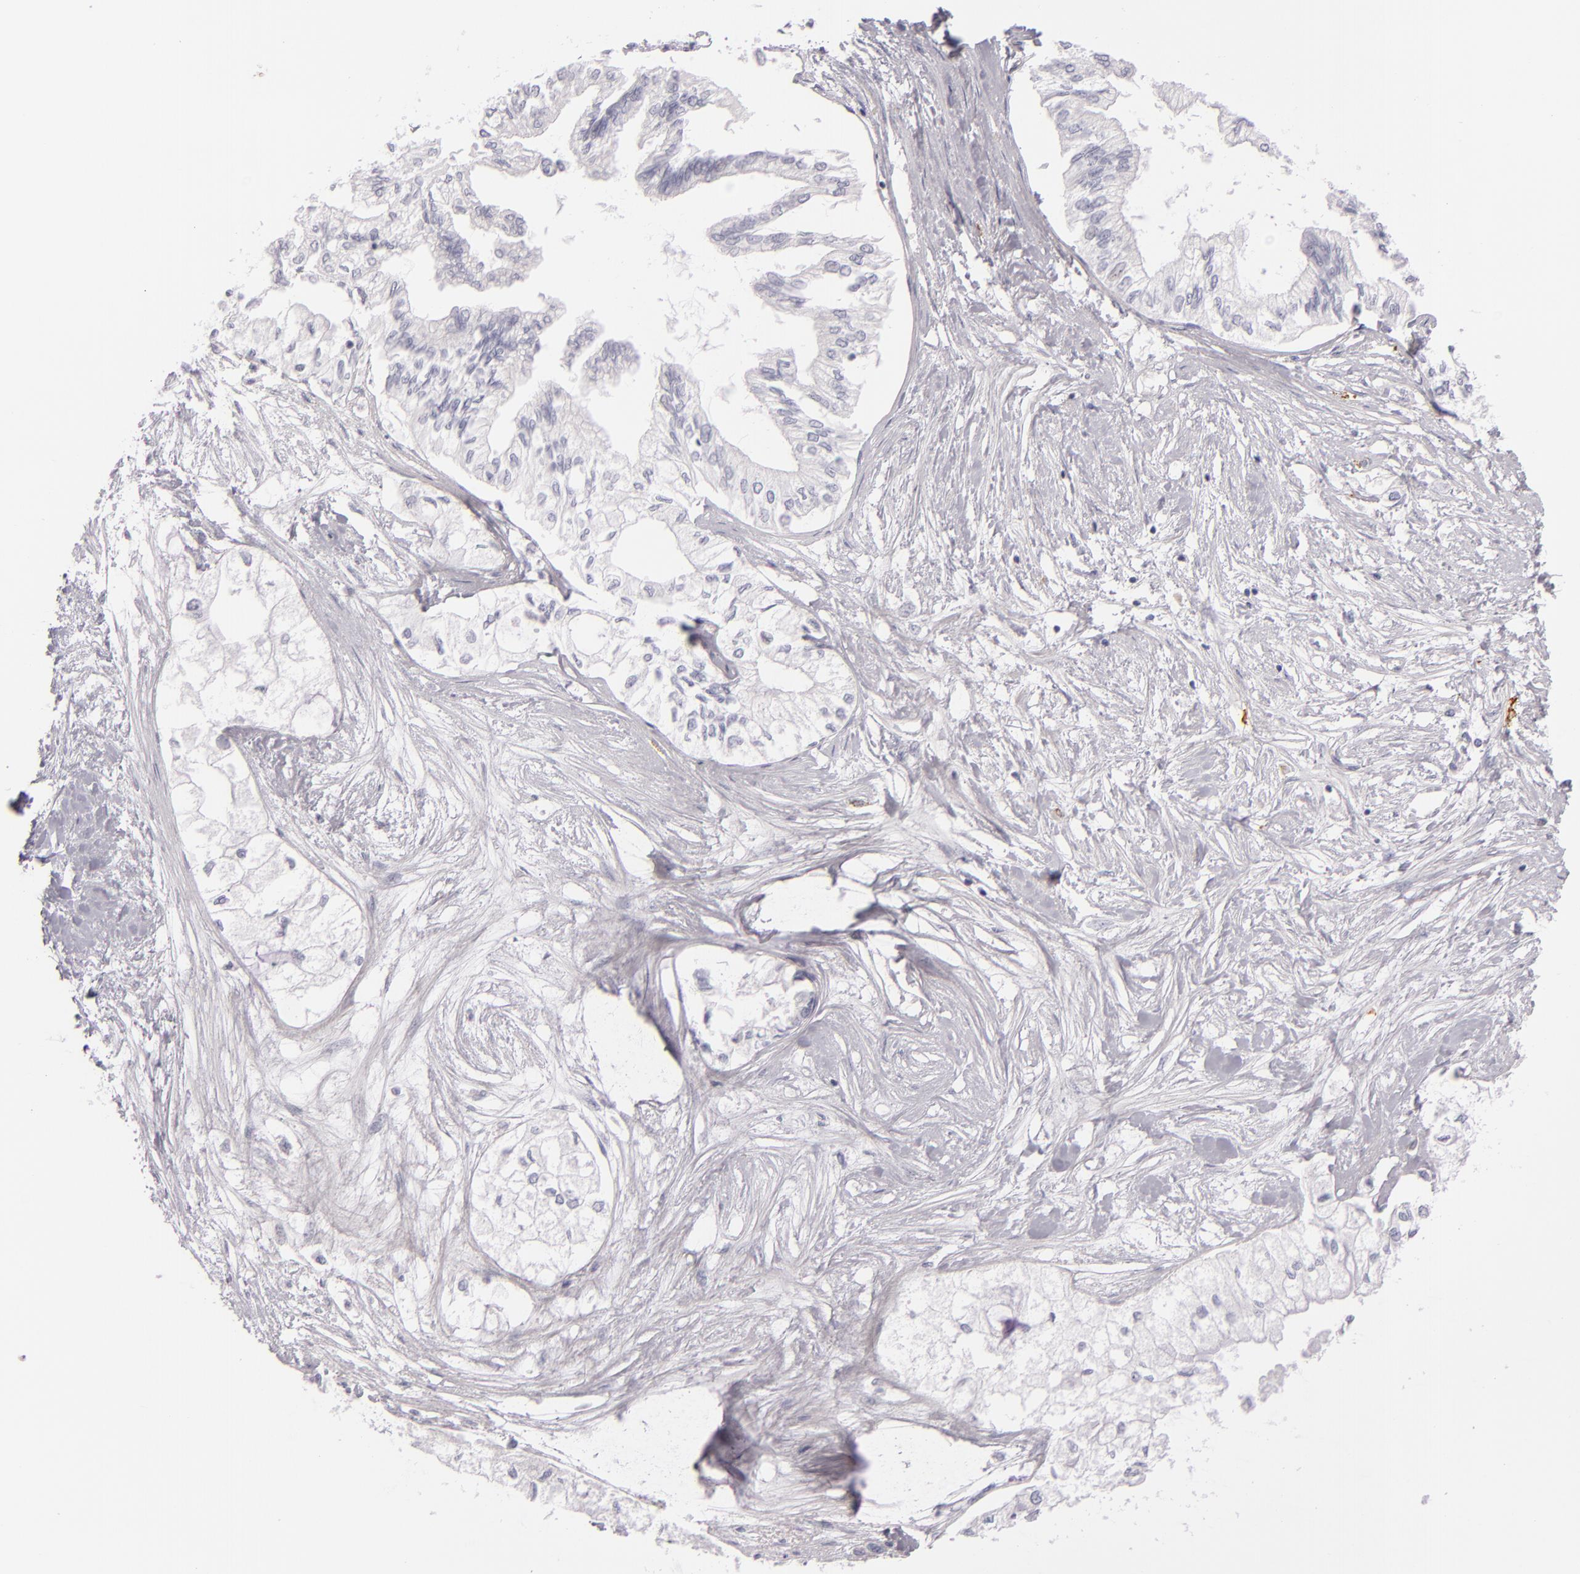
{"staining": {"intensity": "negative", "quantity": "none", "location": "none"}, "tissue": "pancreatic cancer", "cell_type": "Tumor cells", "image_type": "cancer", "snomed": [{"axis": "morphology", "description": "Adenocarcinoma, NOS"}, {"axis": "topography", "description": "Pancreas"}], "caption": "This photomicrograph is of pancreatic adenocarcinoma stained with immunohistochemistry to label a protein in brown with the nuclei are counter-stained blue. There is no expression in tumor cells. The staining was performed using DAB to visualize the protein expression in brown, while the nuclei were stained in blue with hematoxylin (Magnification: 20x).", "gene": "TPSD1", "patient": {"sex": "male", "age": 79}}